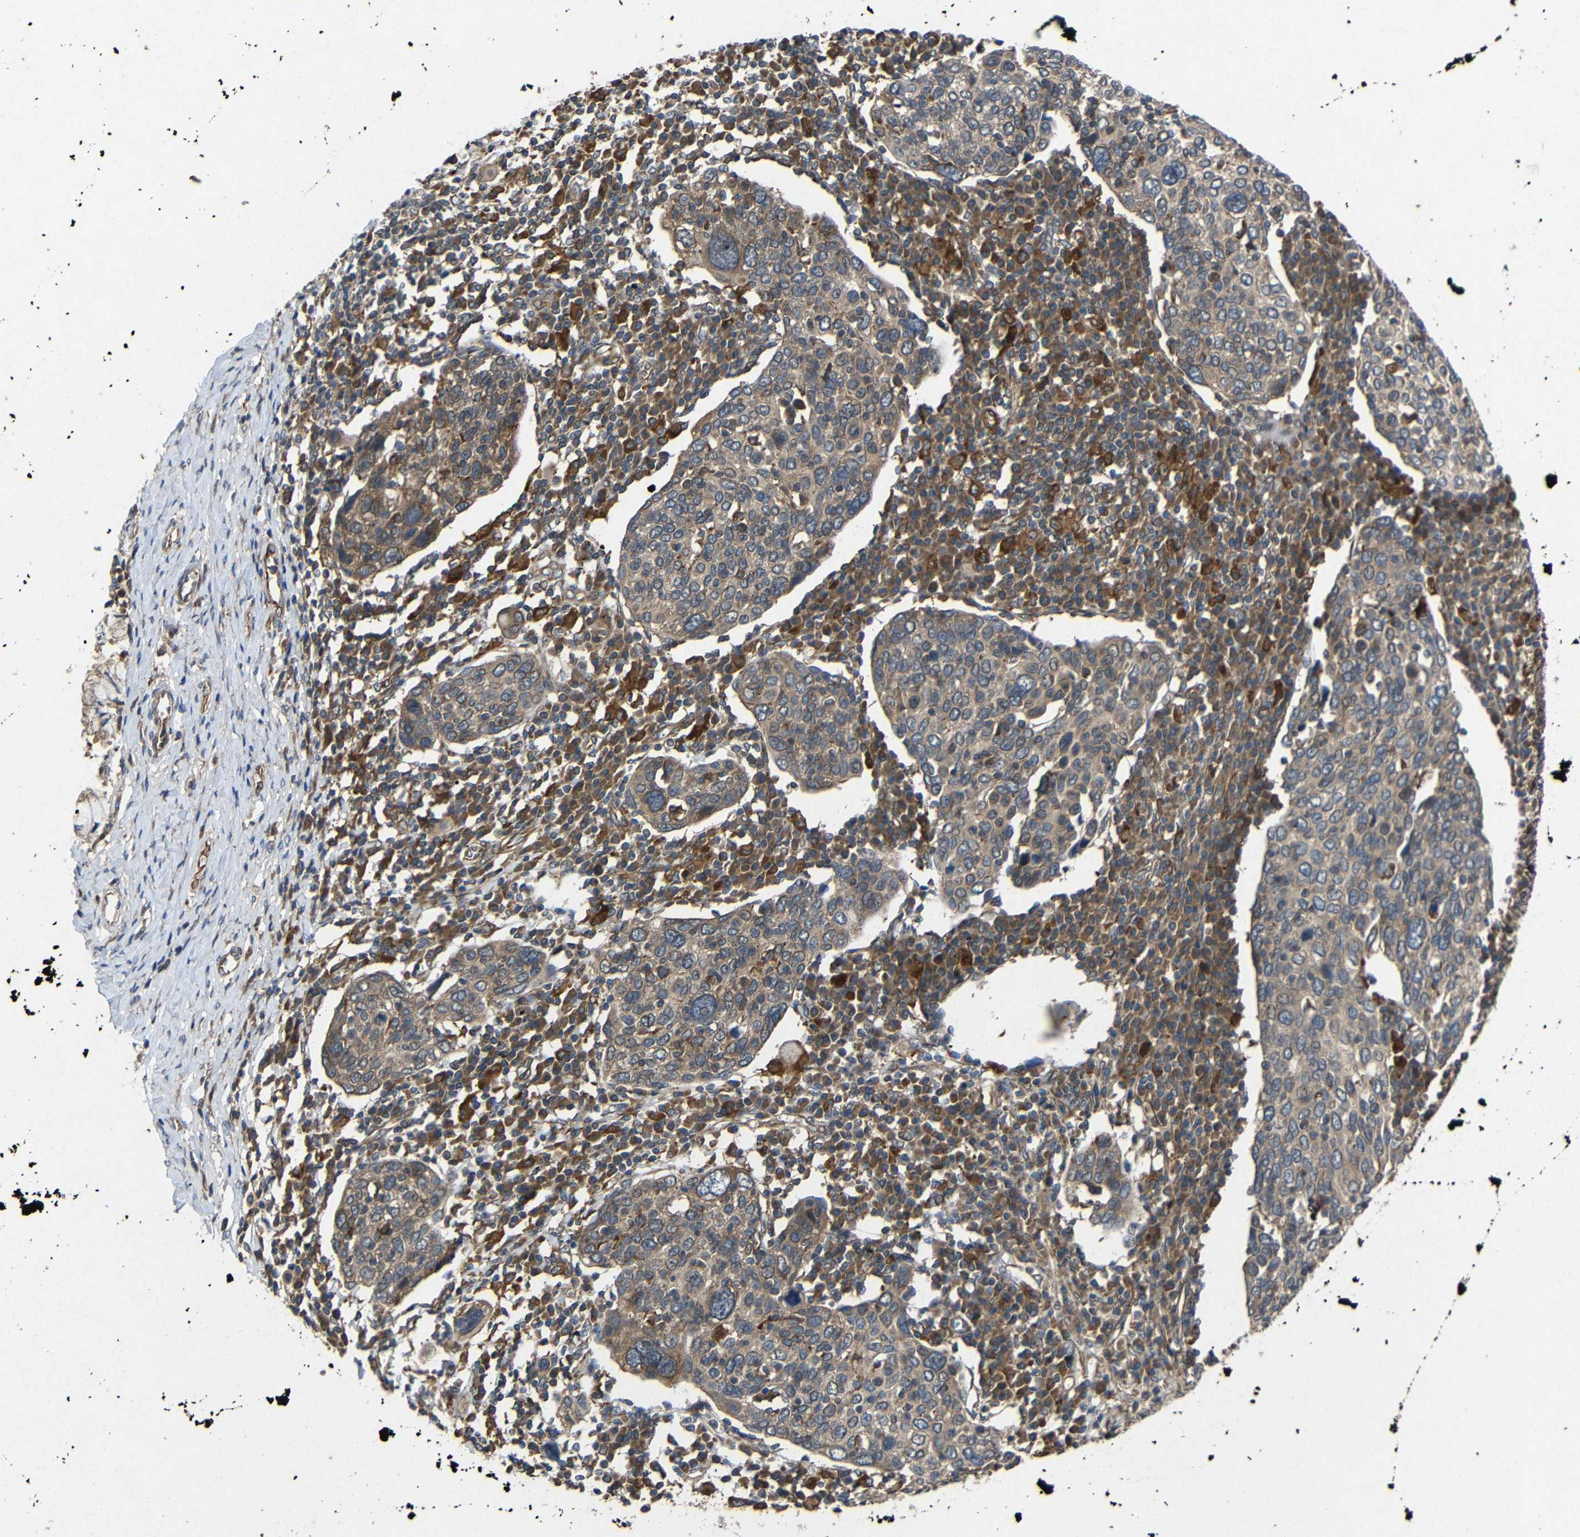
{"staining": {"intensity": "weak", "quantity": ">75%", "location": "cytoplasmic/membranous"}, "tissue": "cervical cancer", "cell_type": "Tumor cells", "image_type": "cancer", "snomed": [{"axis": "morphology", "description": "Squamous cell carcinoma, NOS"}, {"axis": "topography", "description": "Cervix"}], "caption": "Immunohistochemistry (IHC) micrograph of squamous cell carcinoma (cervical) stained for a protein (brown), which reveals low levels of weak cytoplasmic/membranous staining in about >75% of tumor cells.", "gene": "EIF2S1", "patient": {"sex": "female", "age": 40}}